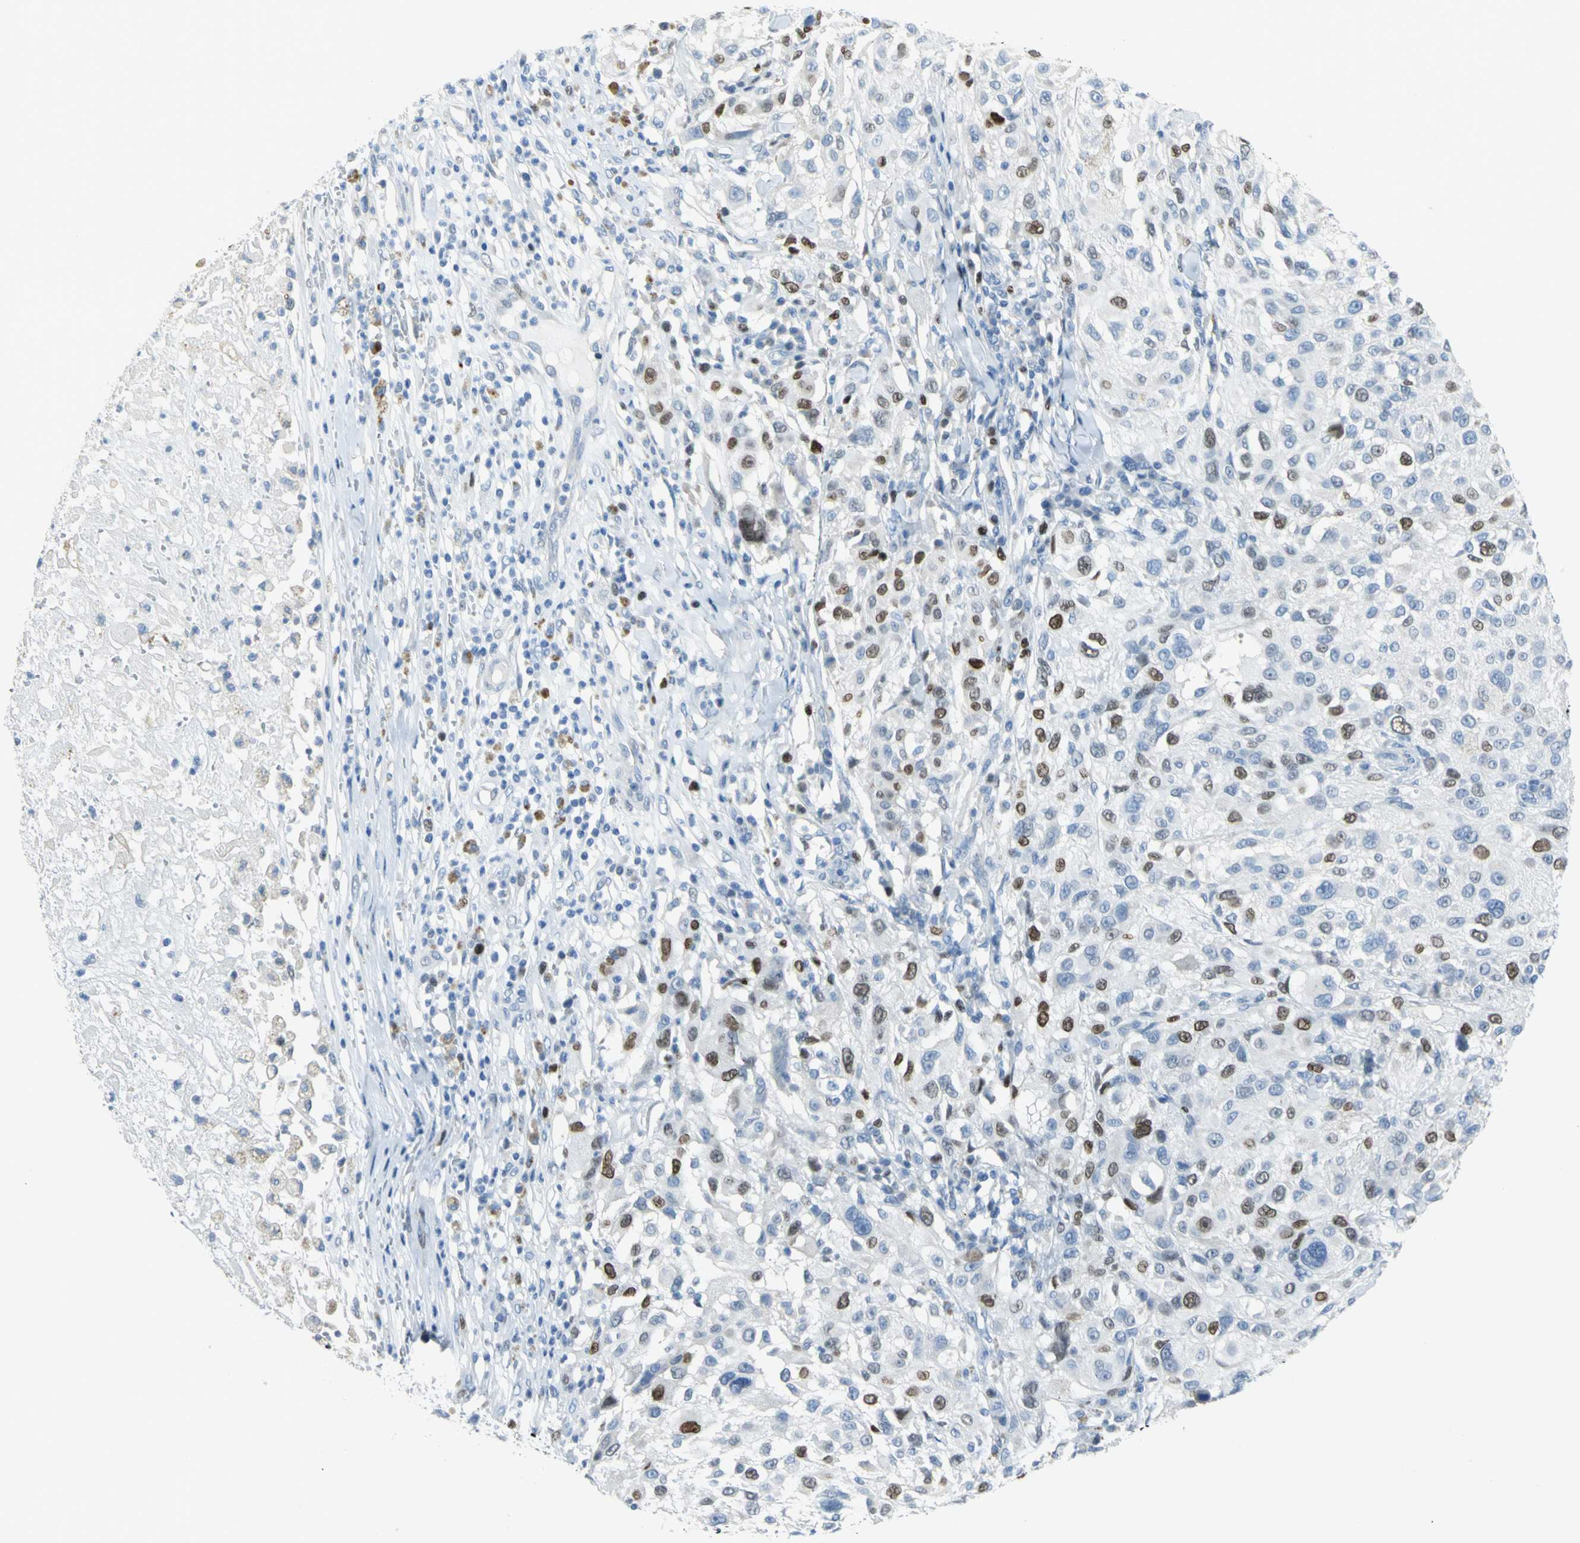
{"staining": {"intensity": "moderate", "quantity": "25%-75%", "location": "nuclear"}, "tissue": "melanoma", "cell_type": "Tumor cells", "image_type": "cancer", "snomed": [{"axis": "morphology", "description": "Necrosis, NOS"}, {"axis": "morphology", "description": "Malignant melanoma, NOS"}, {"axis": "topography", "description": "Skin"}], "caption": "DAB immunohistochemical staining of melanoma demonstrates moderate nuclear protein expression in about 25%-75% of tumor cells.", "gene": "MCM3", "patient": {"sex": "female", "age": 87}}